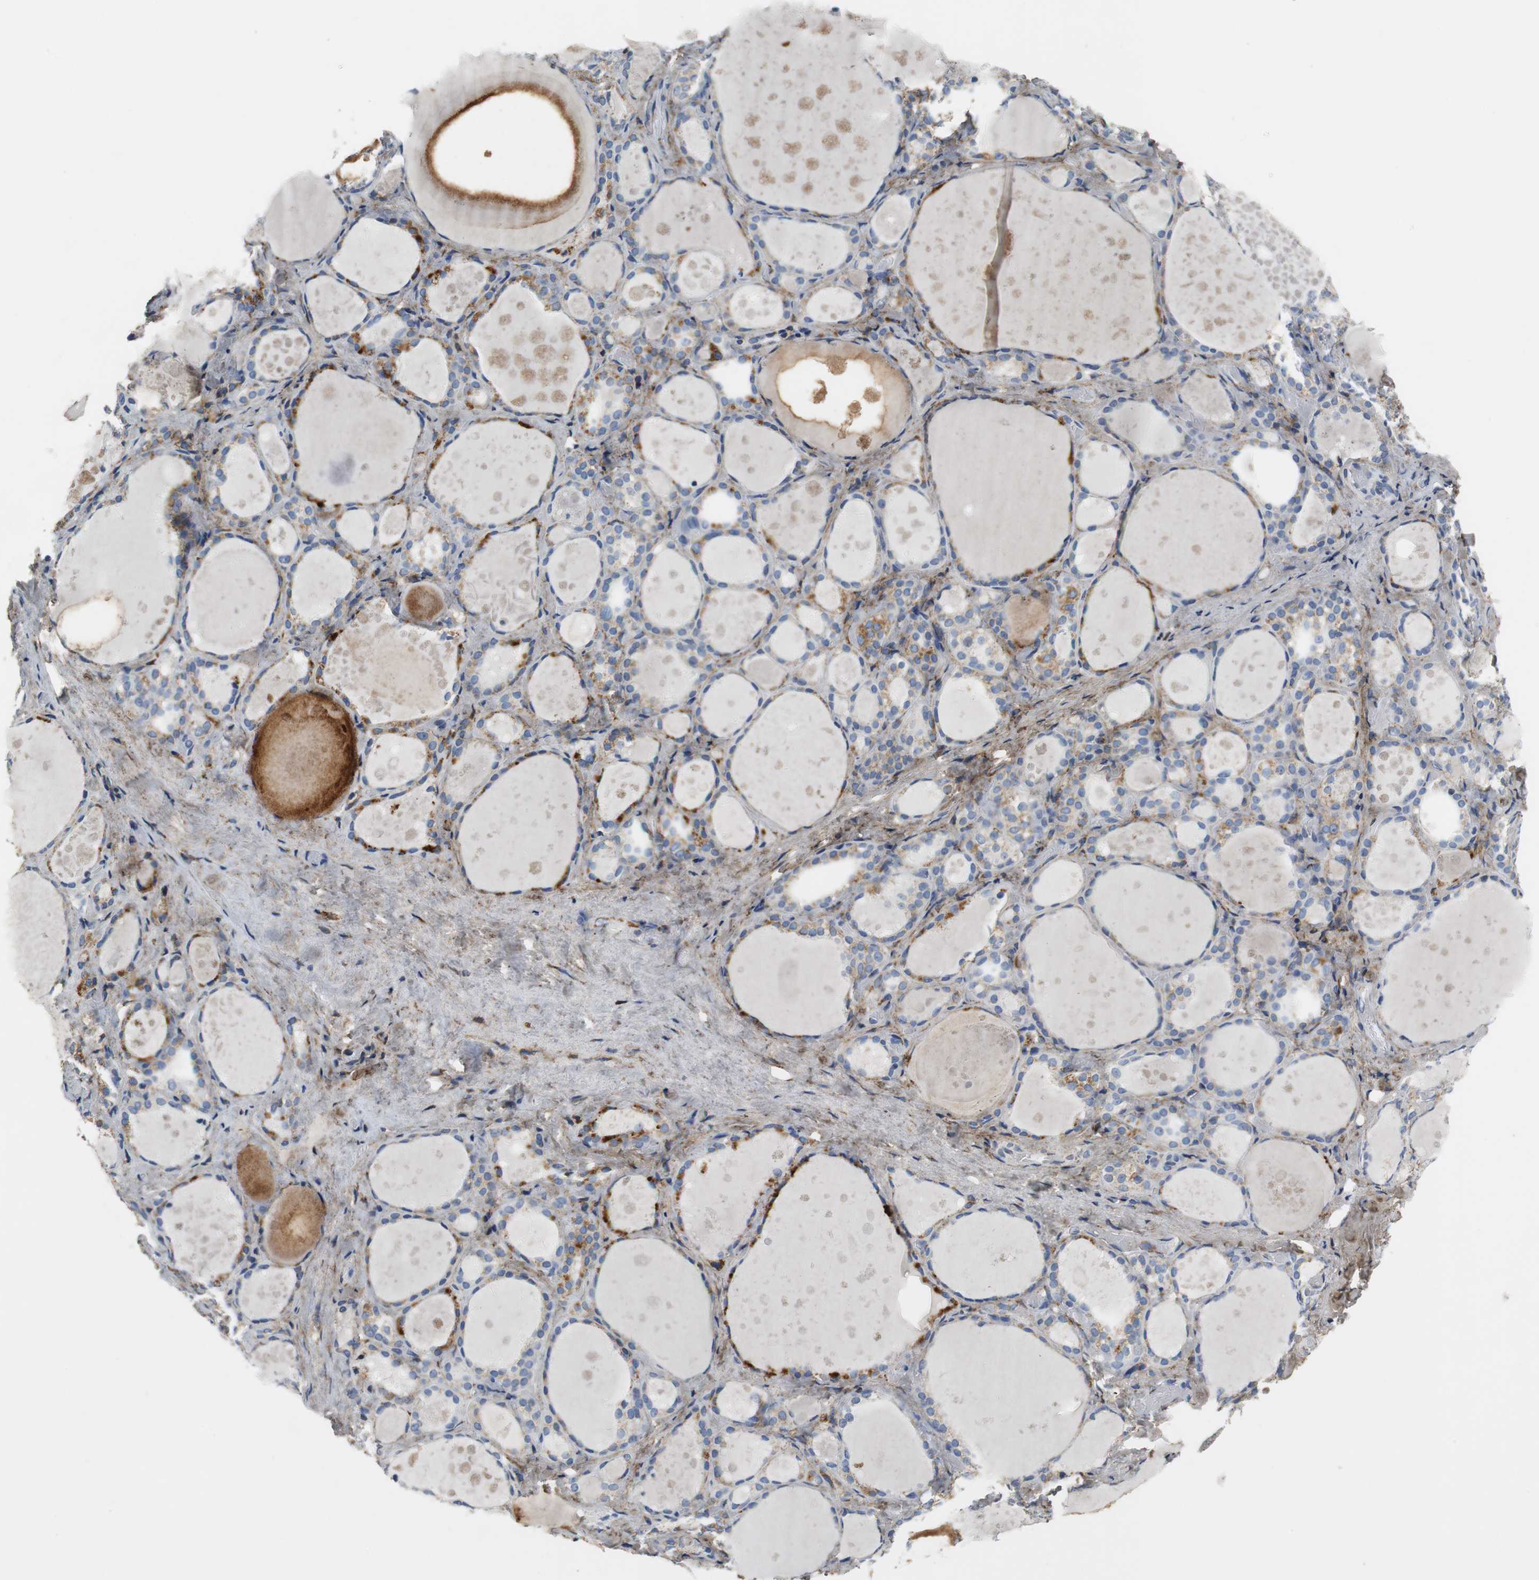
{"staining": {"intensity": "moderate", "quantity": ">75%", "location": "cytoplasmic/membranous"}, "tissue": "thyroid gland", "cell_type": "Glandular cells", "image_type": "normal", "snomed": [{"axis": "morphology", "description": "Normal tissue, NOS"}, {"axis": "topography", "description": "Thyroid gland"}], "caption": "Benign thyroid gland demonstrates moderate cytoplasmic/membranous positivity in approximately >75% of glandular cells, visualized by immunohistochemistry.", "gene": "C1QTNF7", "patient": {"sex": "female", "age": 75}}